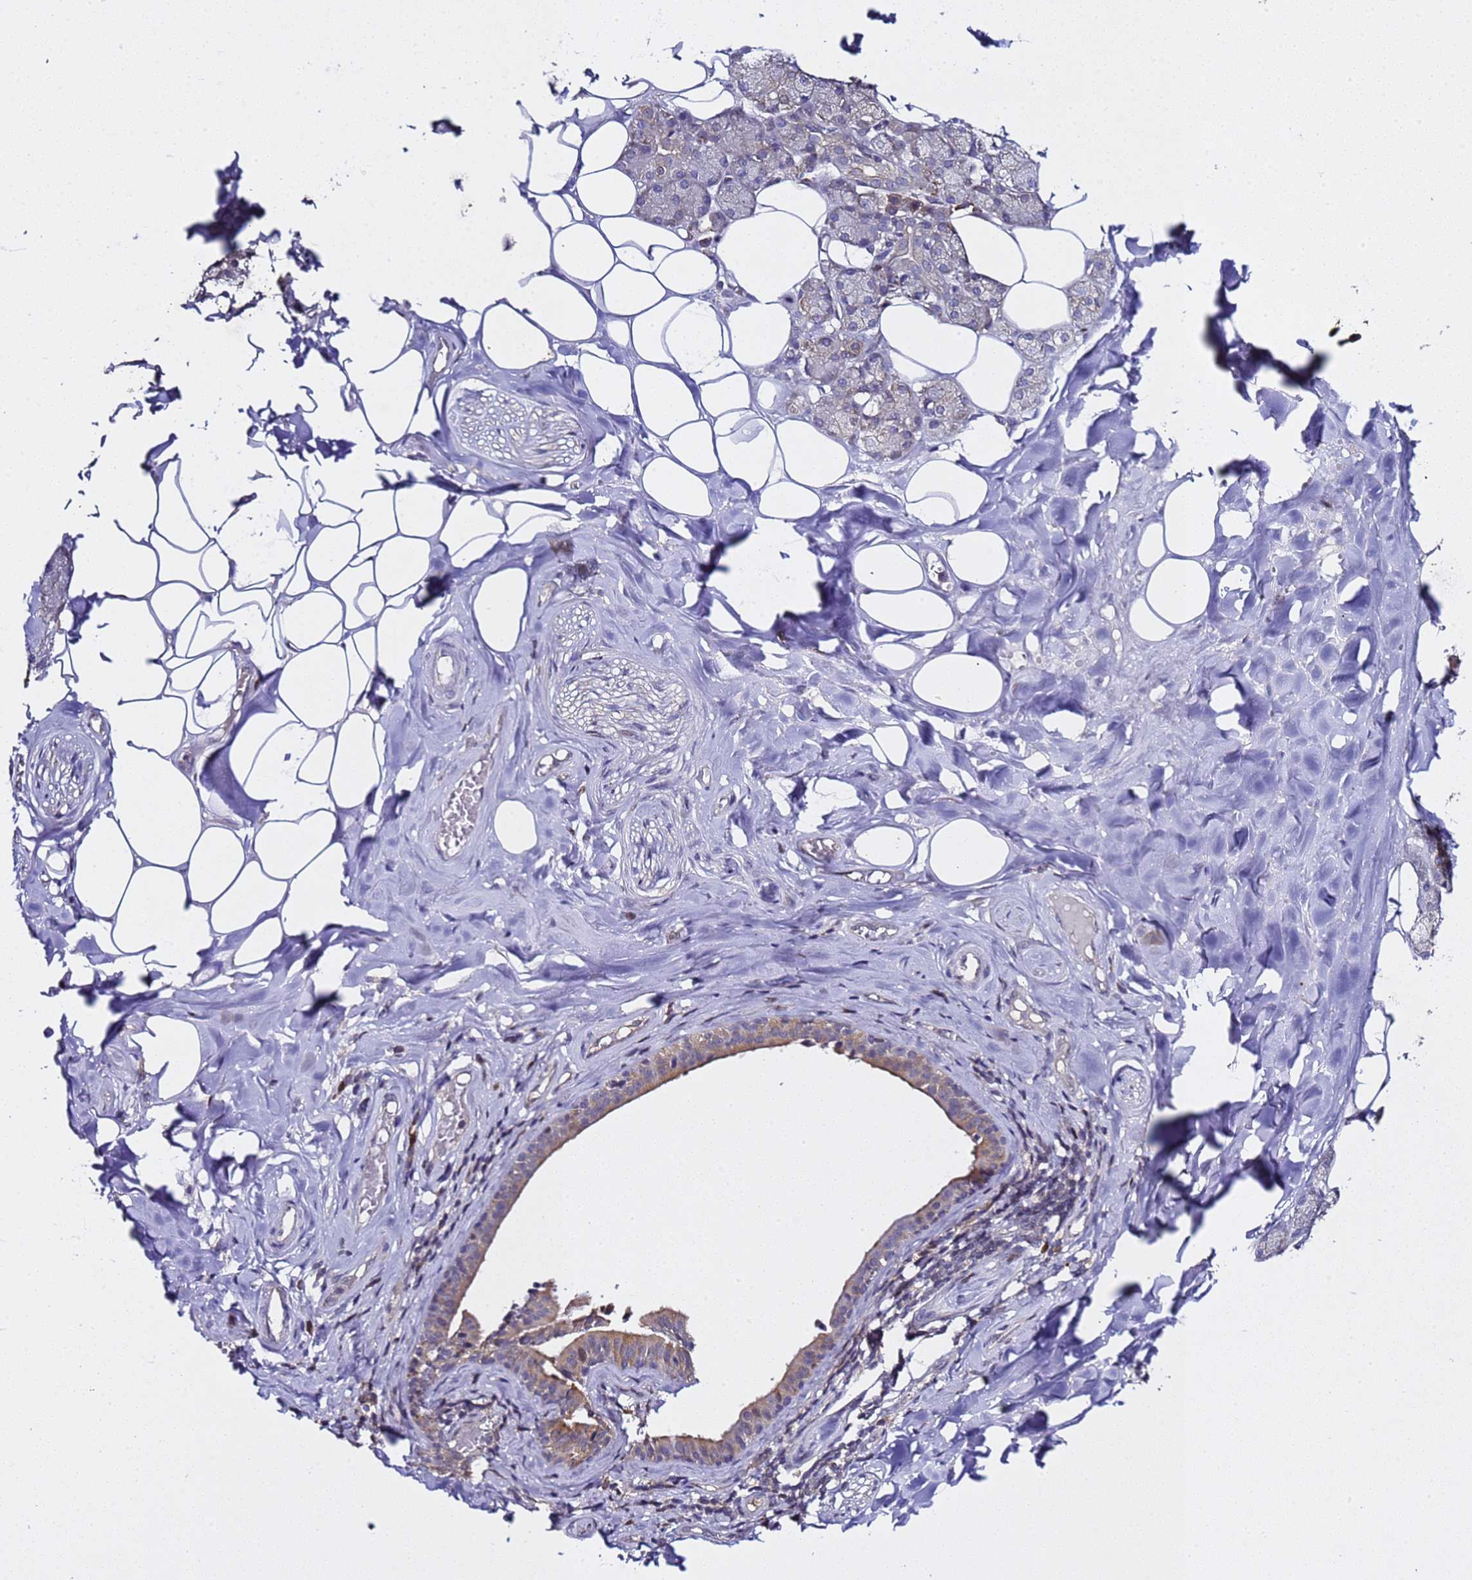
{"staining": {"intensity": "moderate", "quantity": "25%-75%", "location": "cytoplasmic/membranous"}, "tissue": "salivary gland", "cell_type": "Glandular cells", "image_type": "normal", "snomed": [{"axis": "morphology", "description": "Normal tissue, NOS"}, {"axis": "topography", "description": "Salivary gland"}], "caption": "High-power microscopy captured an immunohistochemistry (IHC) image of normal salivary gland, revealing moderate cytoplasmic/membranous expression in approximately 25%-75% of glandular cells.", "gene": "ALG3", "patient": {"sex": "male", "age": 62}}